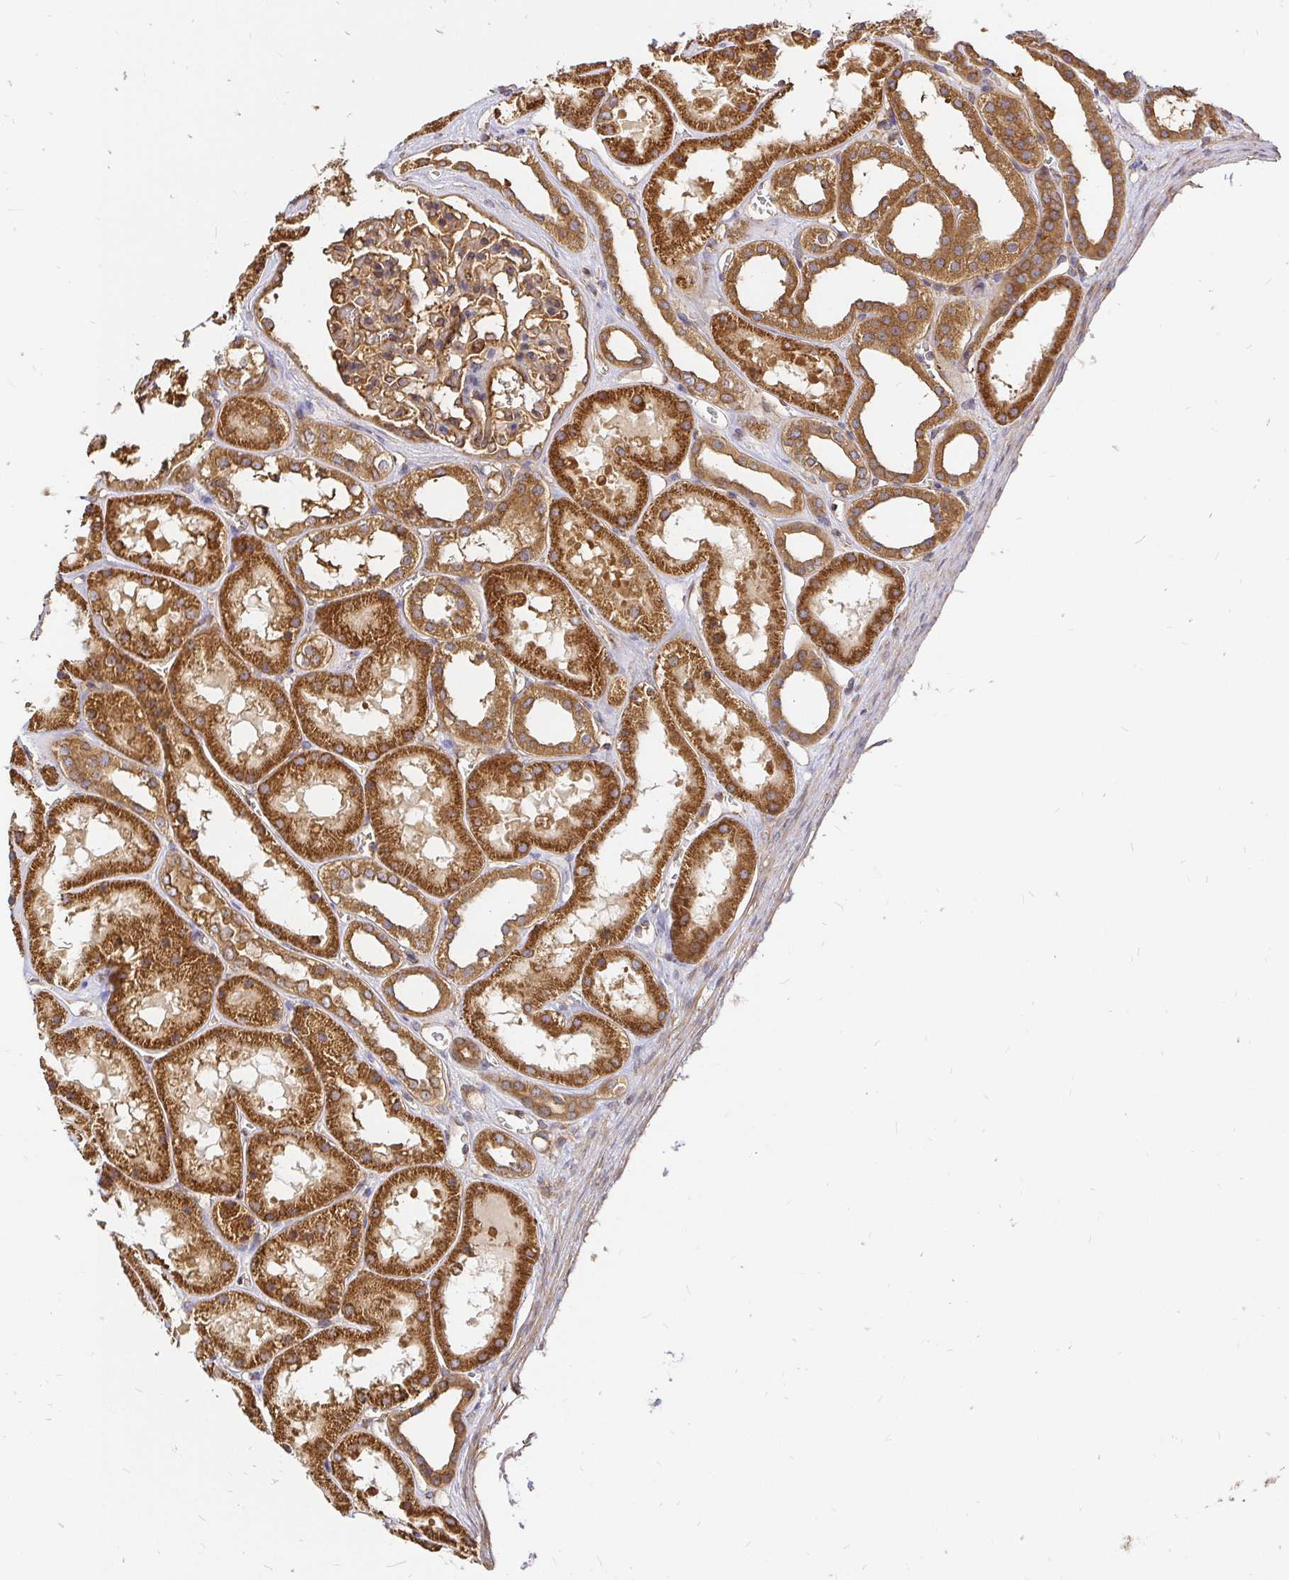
{"staining": {"intensity": "moderate", "quantity": ">75%", "location": "cytoplasmic/membranous"}, "tissue": "kidney", "cell_type": "Cells in glomeruli", "image_type": "normal", "snomed": [{"axis": "morphology", "description": "Normal tissue, NOS"}, {"axis": "topography", "description": "Kidney"}], "caption": "The image exhibits a brown stain indicating the presence of a protein in the cytoplasmic/membranous of cells in glomeruli in kidney. Using DAB (3,3'-diaminobenzidine) (brown) and hematoxylin (blue) stains, captured at high magnification using brightfield microscopy.", "gene": "KIF5B", "patient": {"sex": "female", "age": 41}}